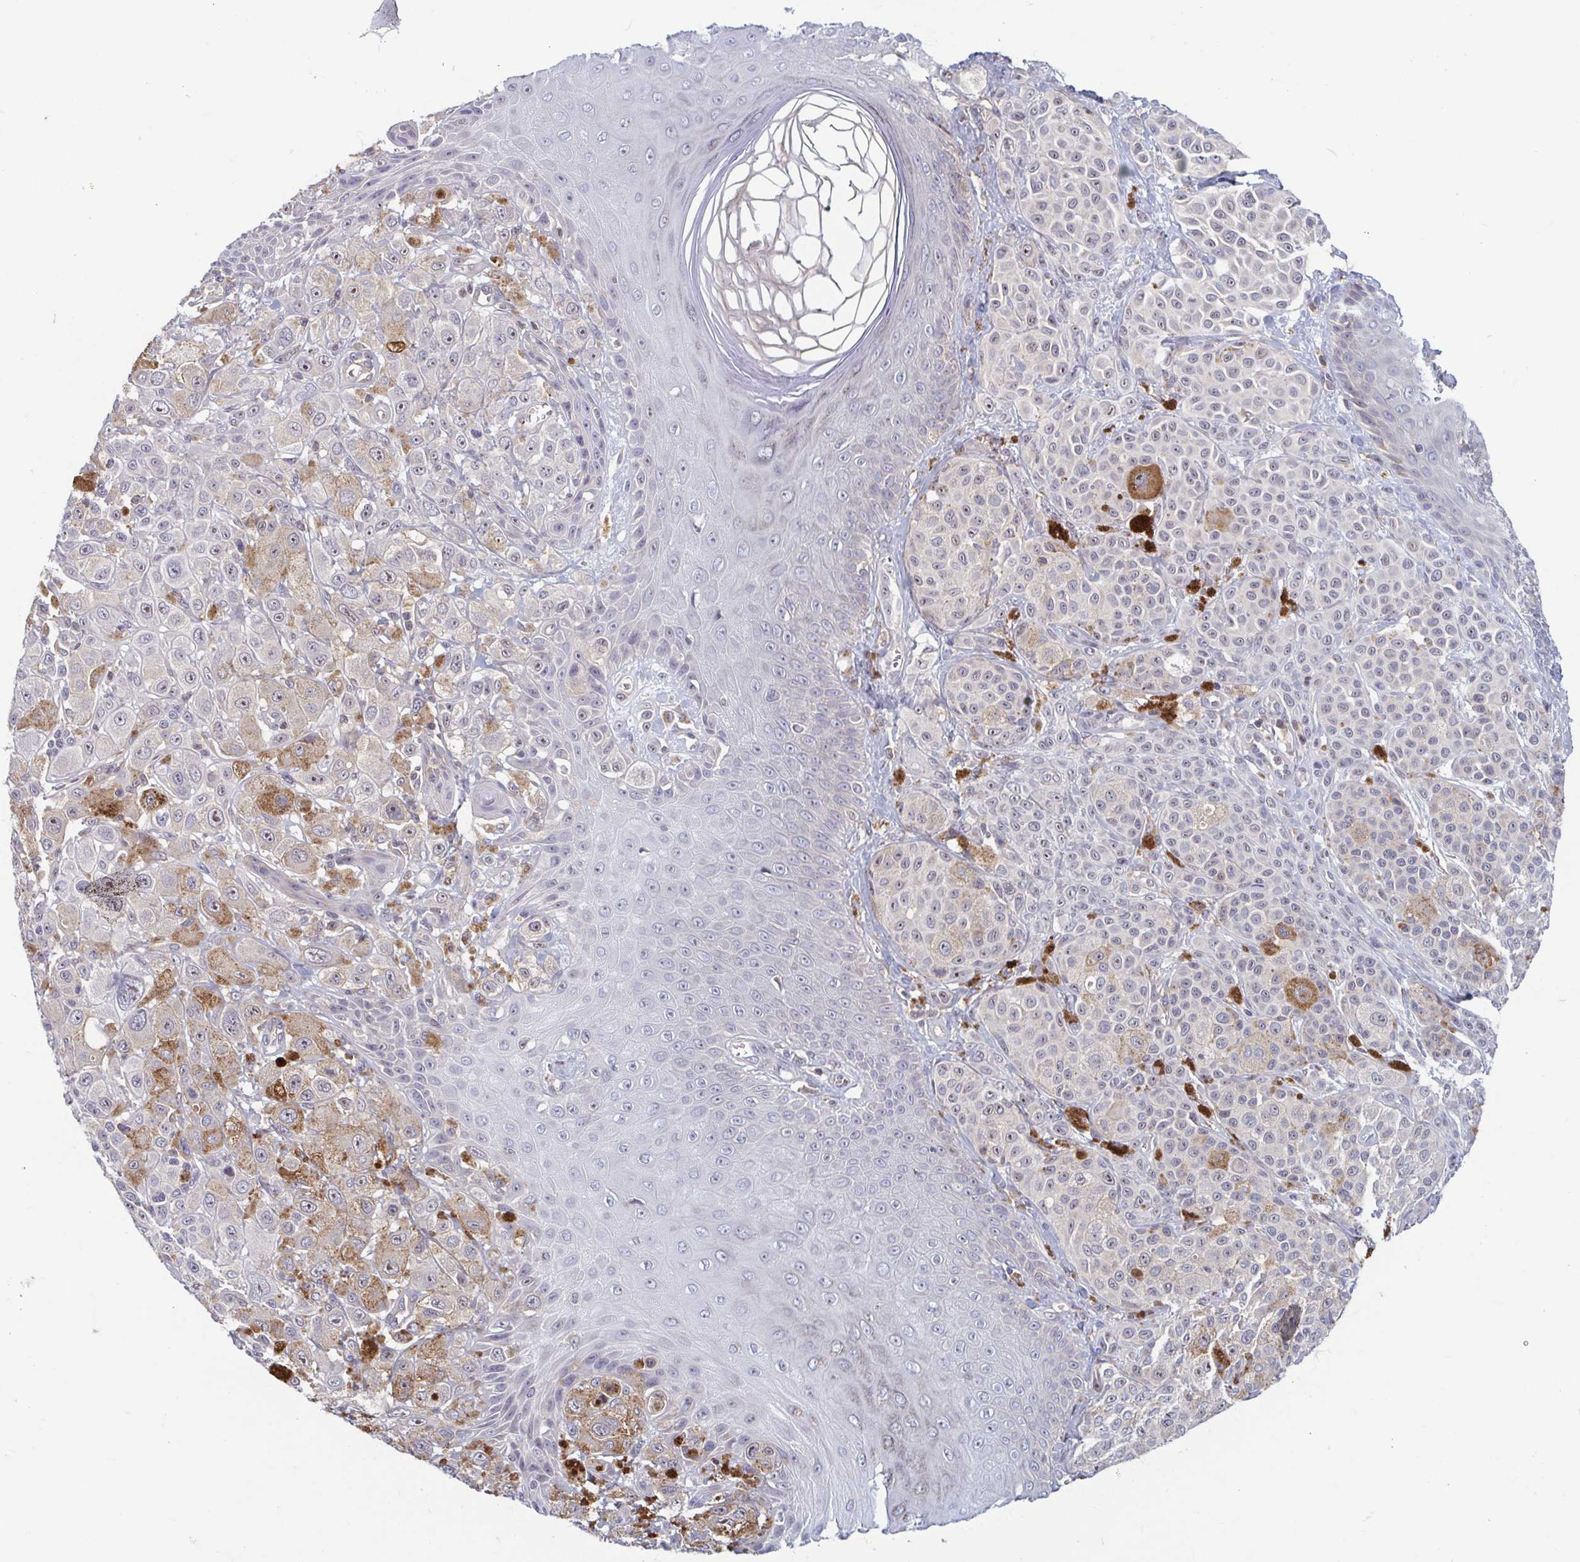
{"staining": {"intensity": "negative", "quantity": "none", "location": "none"}, "tissue": "melanoma", "cell_type": "Tumor cells", "image_type": "cancer", "snomed": [{"axis": "morphology", "description": "Malignant melanoma, NOS"}, {"axis": "topography", "description": "Skin"}], "caption": "Tumor cells are negative for protein expression in human melanoma.", "gene": "LRRC38", "patient": {"sex": "male", "age": 67}}